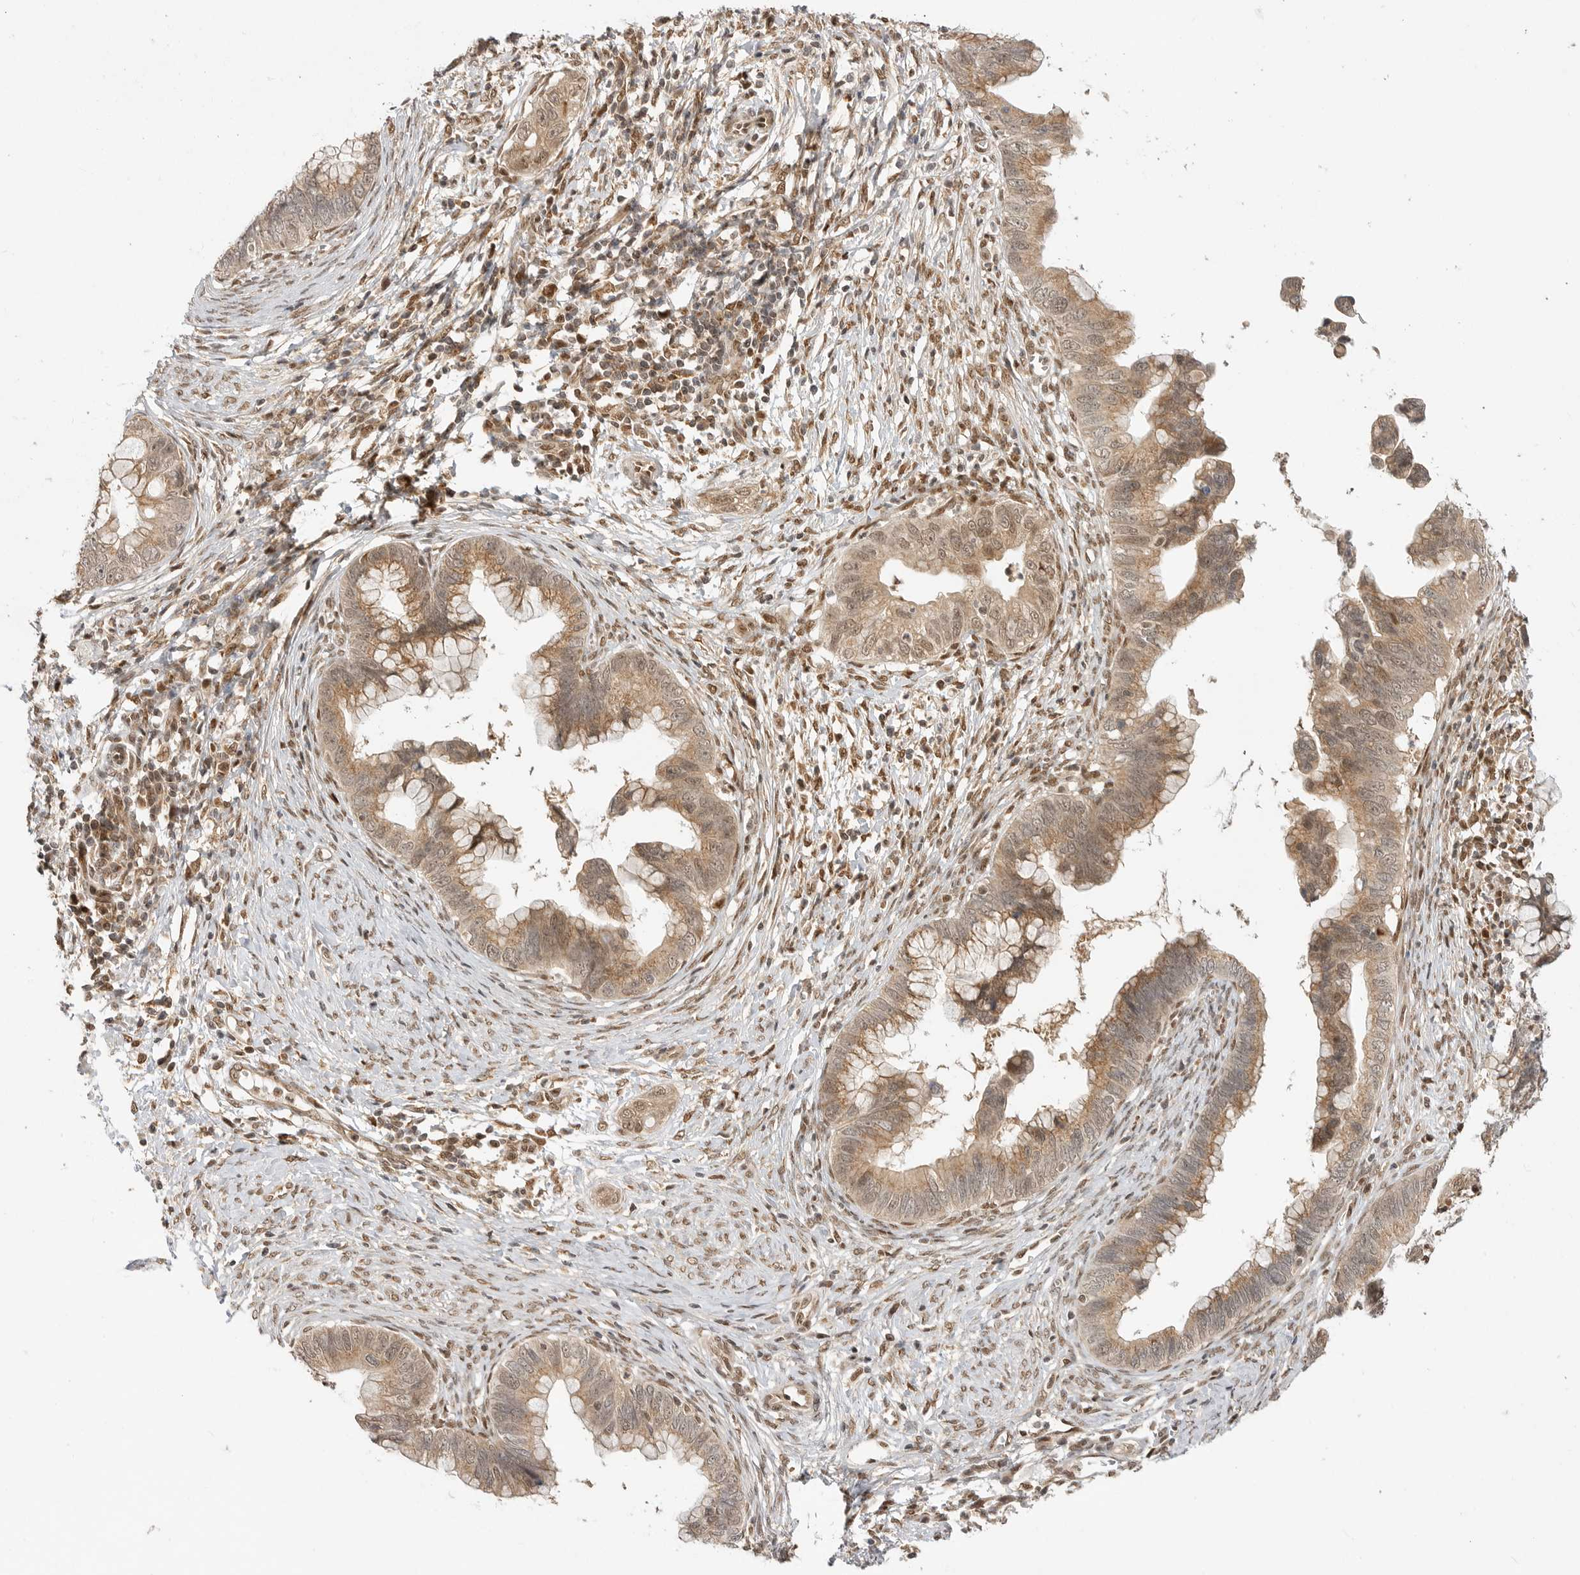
{"staining": {"intensity": "moderate", "quantity": ">75%", "location": "cytoplasmic/membranous,nuclear"}, "tissue": "cervical cancer", "cell_type": "Tumor cells", "image_type": "cancer", "snomed": [{"axis": "morphology", "description": "Adenocarcinoma, NOS"}, {"axis": "topography", "description": "Cervix"}], "caption": "A photomicrograph showing moderate cytoplasmic/membranous and nuclear positivity in about >75% of tumor cells in adenocarcinoma (cervical), as visualized by brown immunohistochemical staining.", "gene": "ALKAL1", "patient": {"sex": "female", "age": 44}}